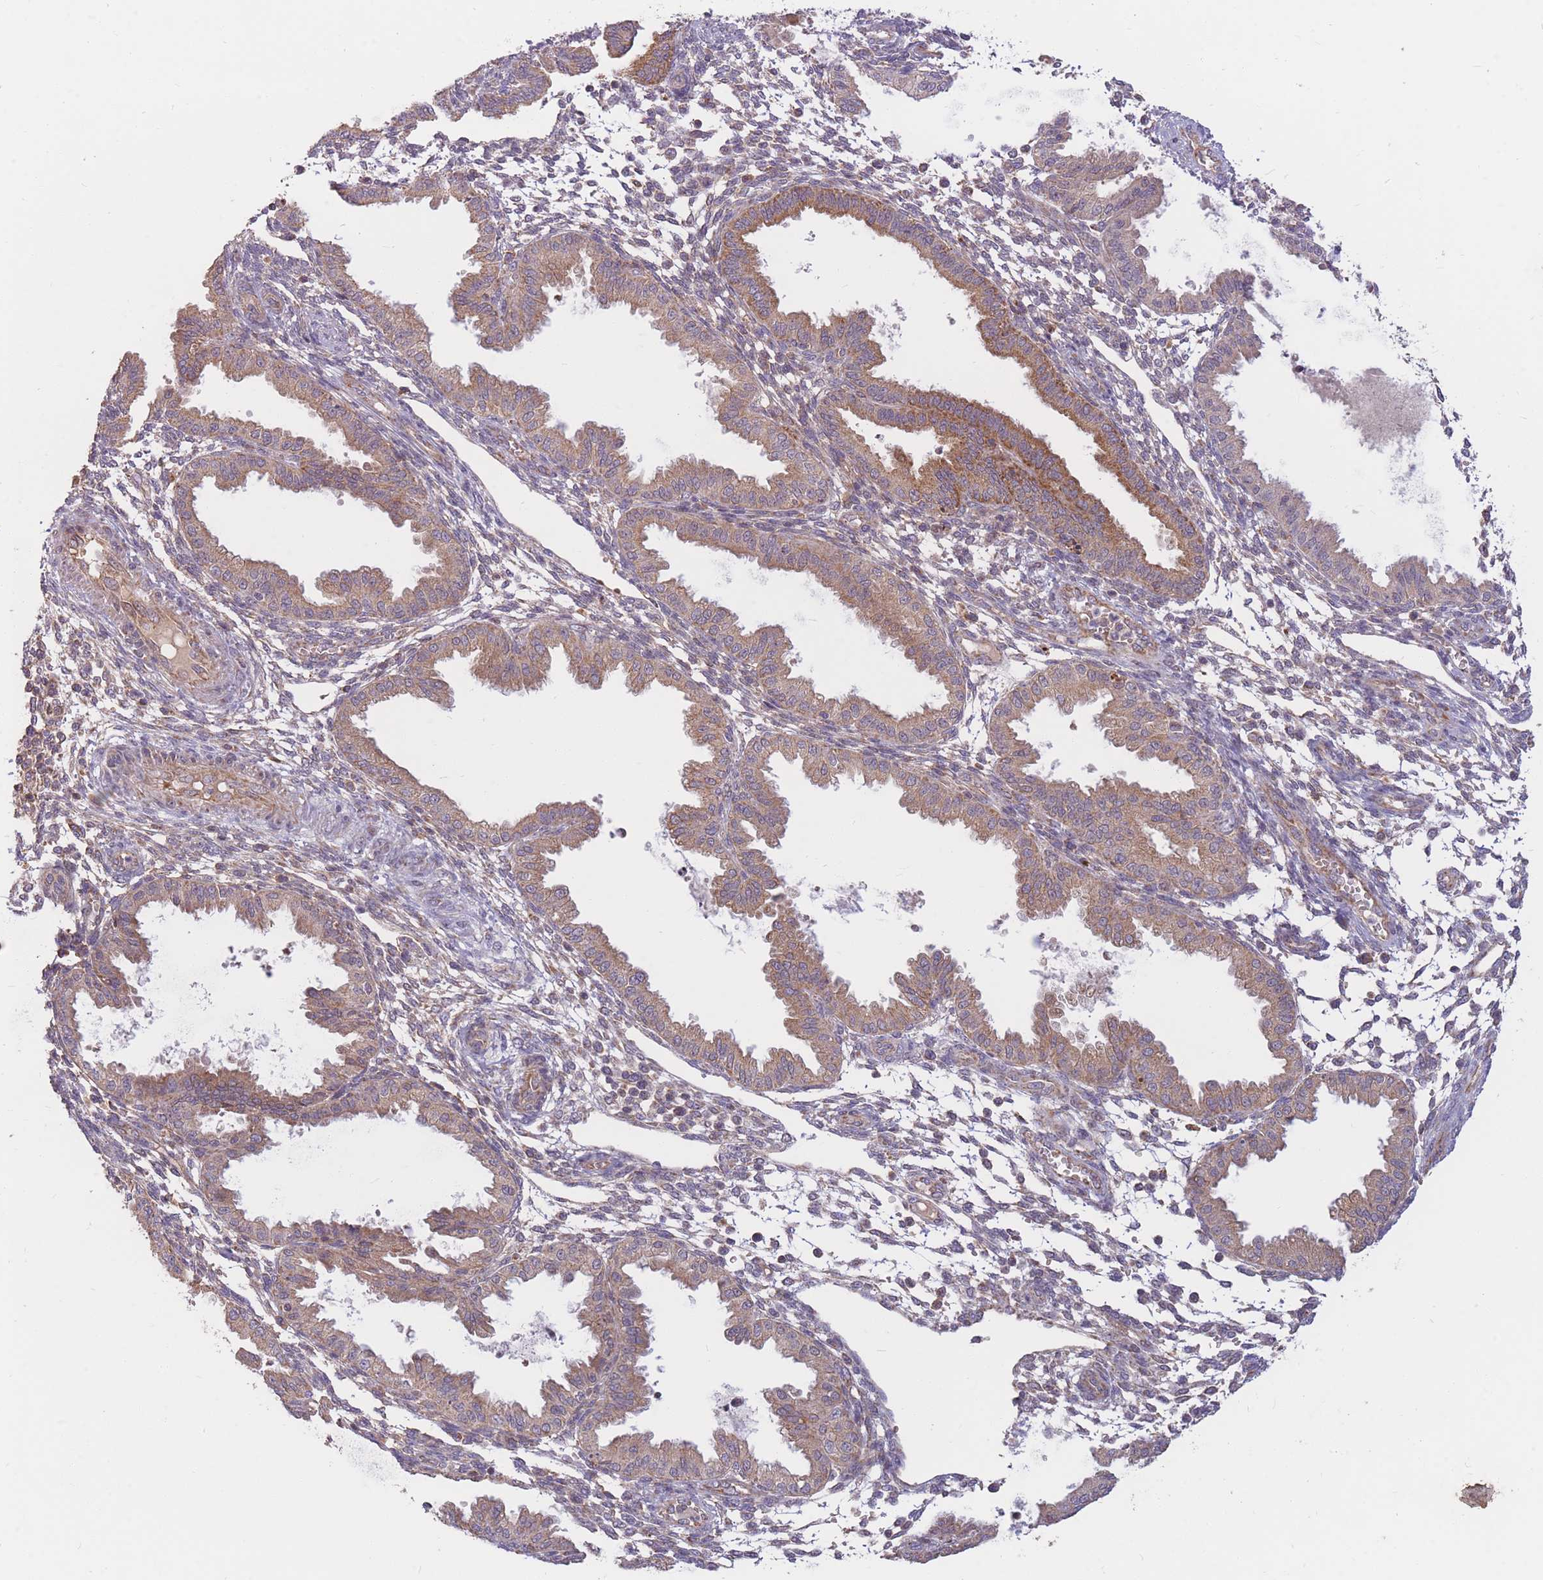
{"staining": {"intensity": "weak", "quantity": "<25%", "location": "cytoplasmic/membranous"}, "tissue": "endometrium", "cell_type": "Cells in endometrial stroma", "image_type": "normal", "snomed": [{"axis": "morphology", "description": "Normal tissue, NOS"}, {"axis": "topography", "description": "Endometrium"}], "caption": "Image shows no significant protein staining in cells in endometrial stroma of normal endometrium.", "gene": "PTPMT1", "patient": {"sex": "female", "age": 33}}